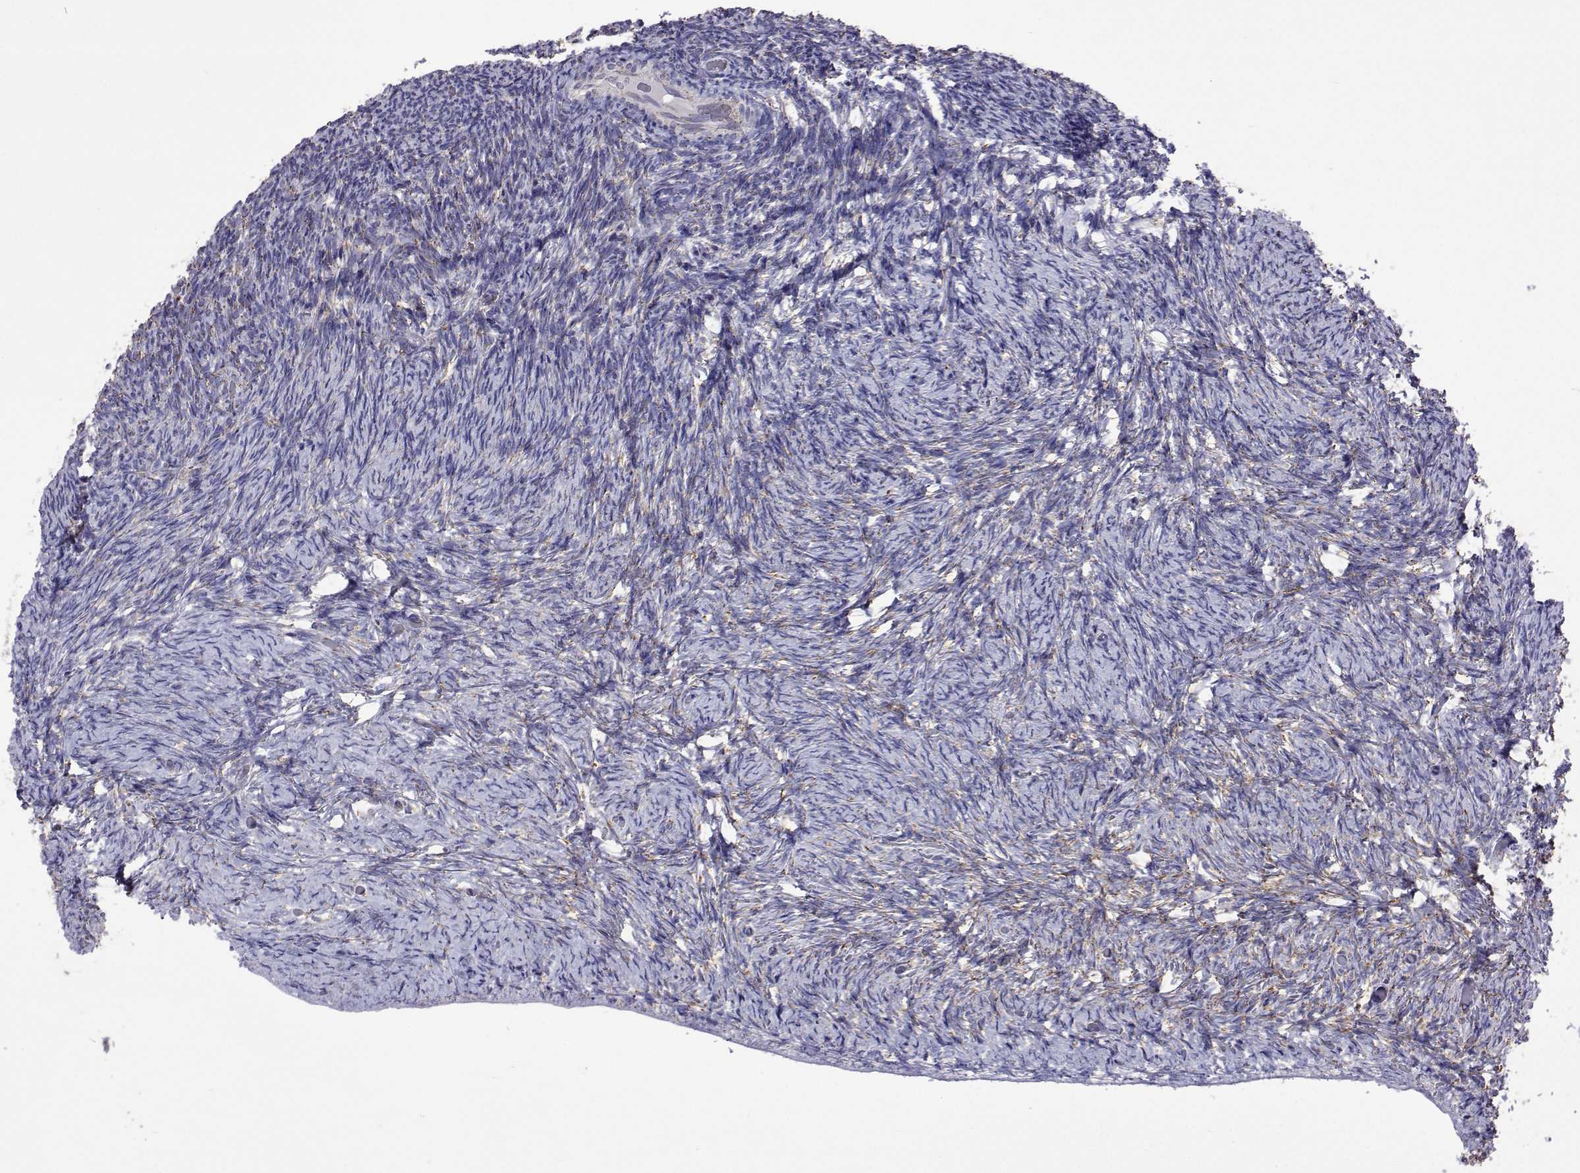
{"staining": {"intensity": "weak", "quantity": "<25%", "location": "cytoplasmic/membranous"}, "tissue": "ovary", "cell_type": "Ovarian stroma cells", "image_type": "normal", "snomed": [{"axis": "morphology", "description": "Normal tissue, NOS"}, {"axis": "topography", "description": "Ovary"}], "caption": "The micrograph displays no significant staining in ovarian stroma cells of ovary.", "gene": "MCCC2", "patient": {"sex": "female", "age": 34}}